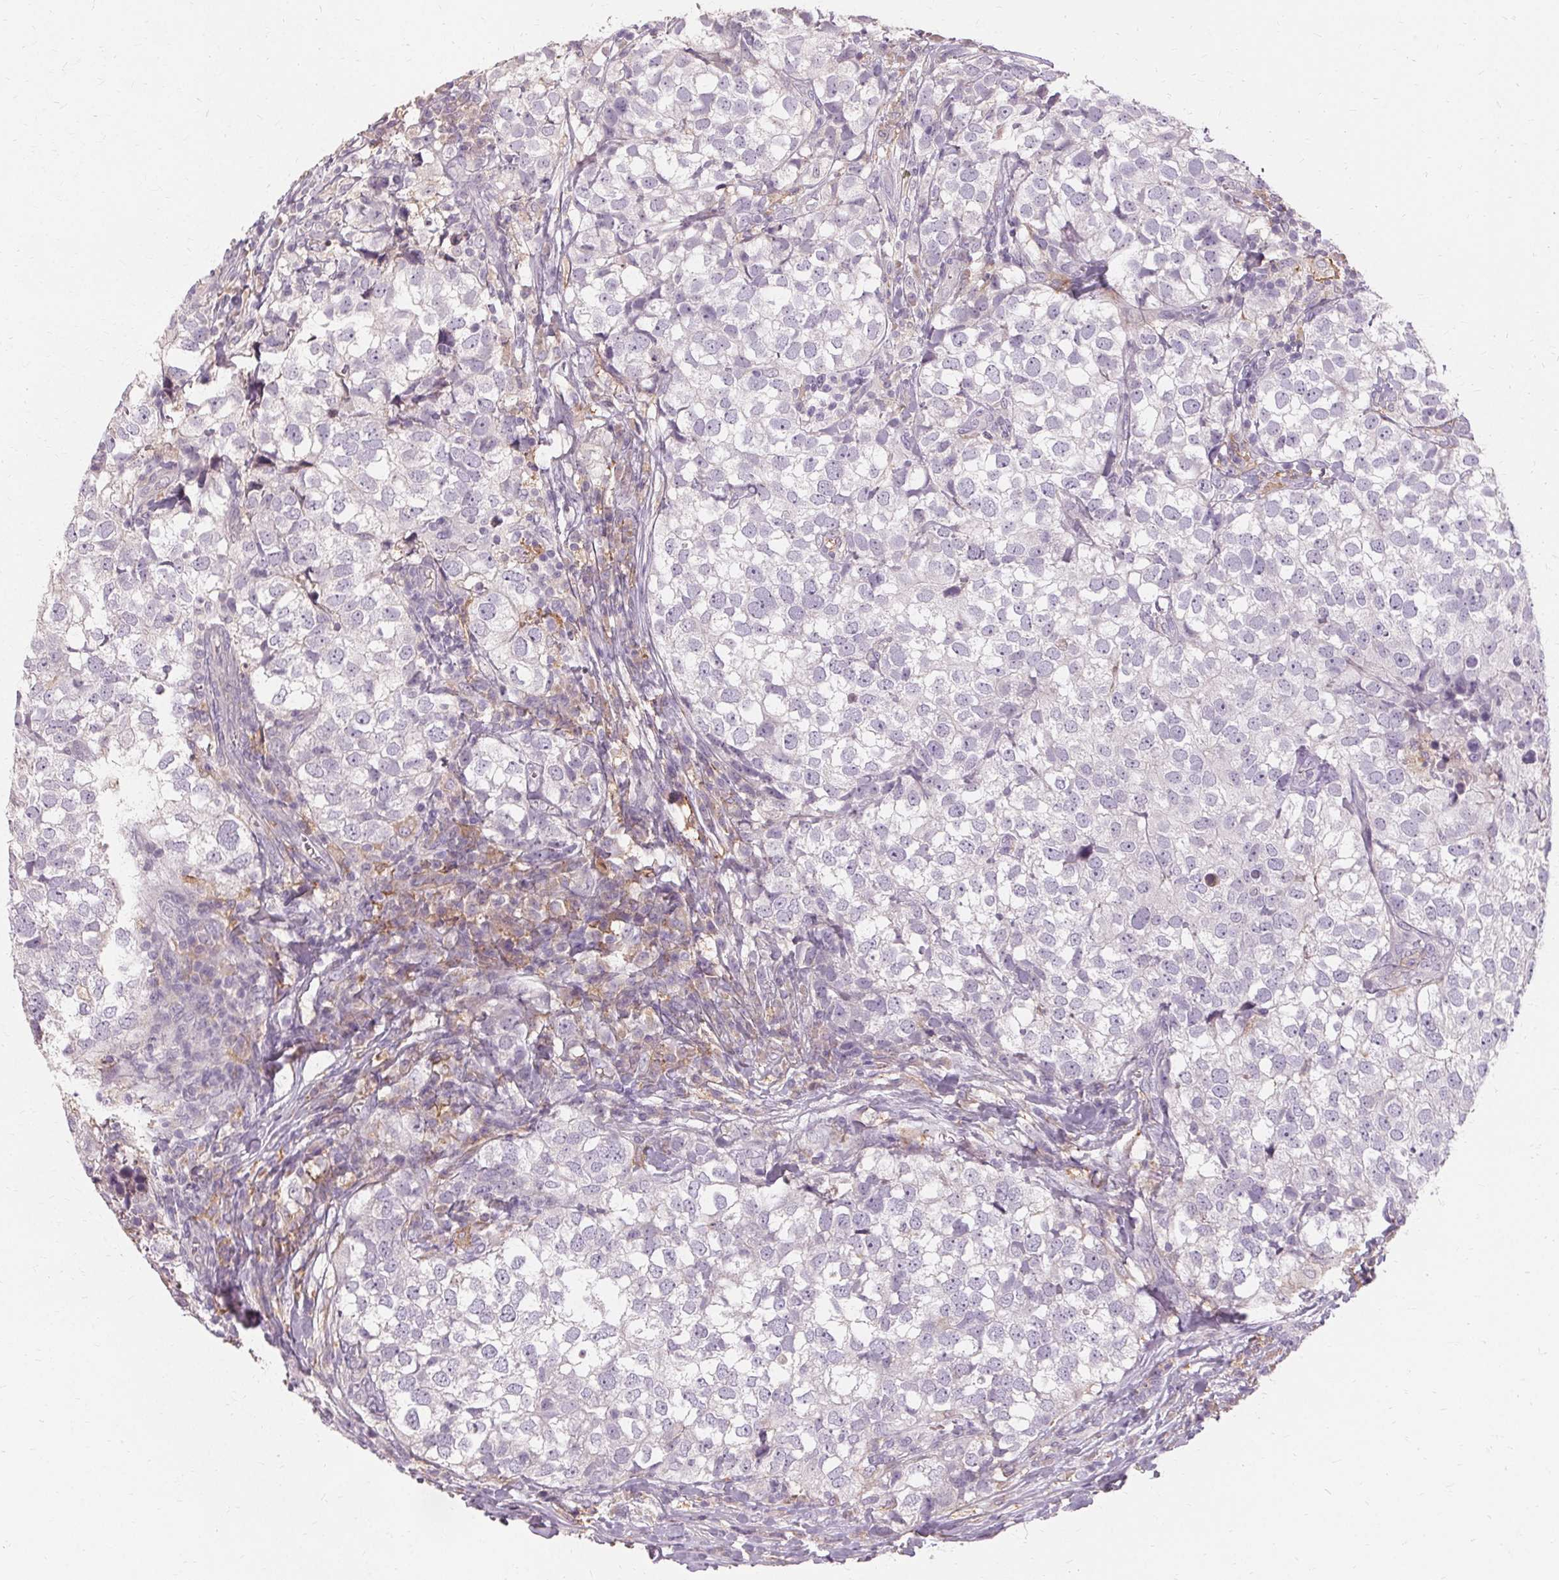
{"staining": {"intensity": "negative", "quantity": "none", "location": "none"}, "tissue": "breast cancer", "cell_type": "Tumor cells", "image_type": "cancer", "snomed": [{"axis": "morphology", "description": "Duct carcinoma"}, {"axis": "topography", "description": "Breast"}], "caption": "IHC of breast cancer displays no expression in tumor cells.", "gene": "IFNGR1", "patient": {"sex": "female", "age": 30}}